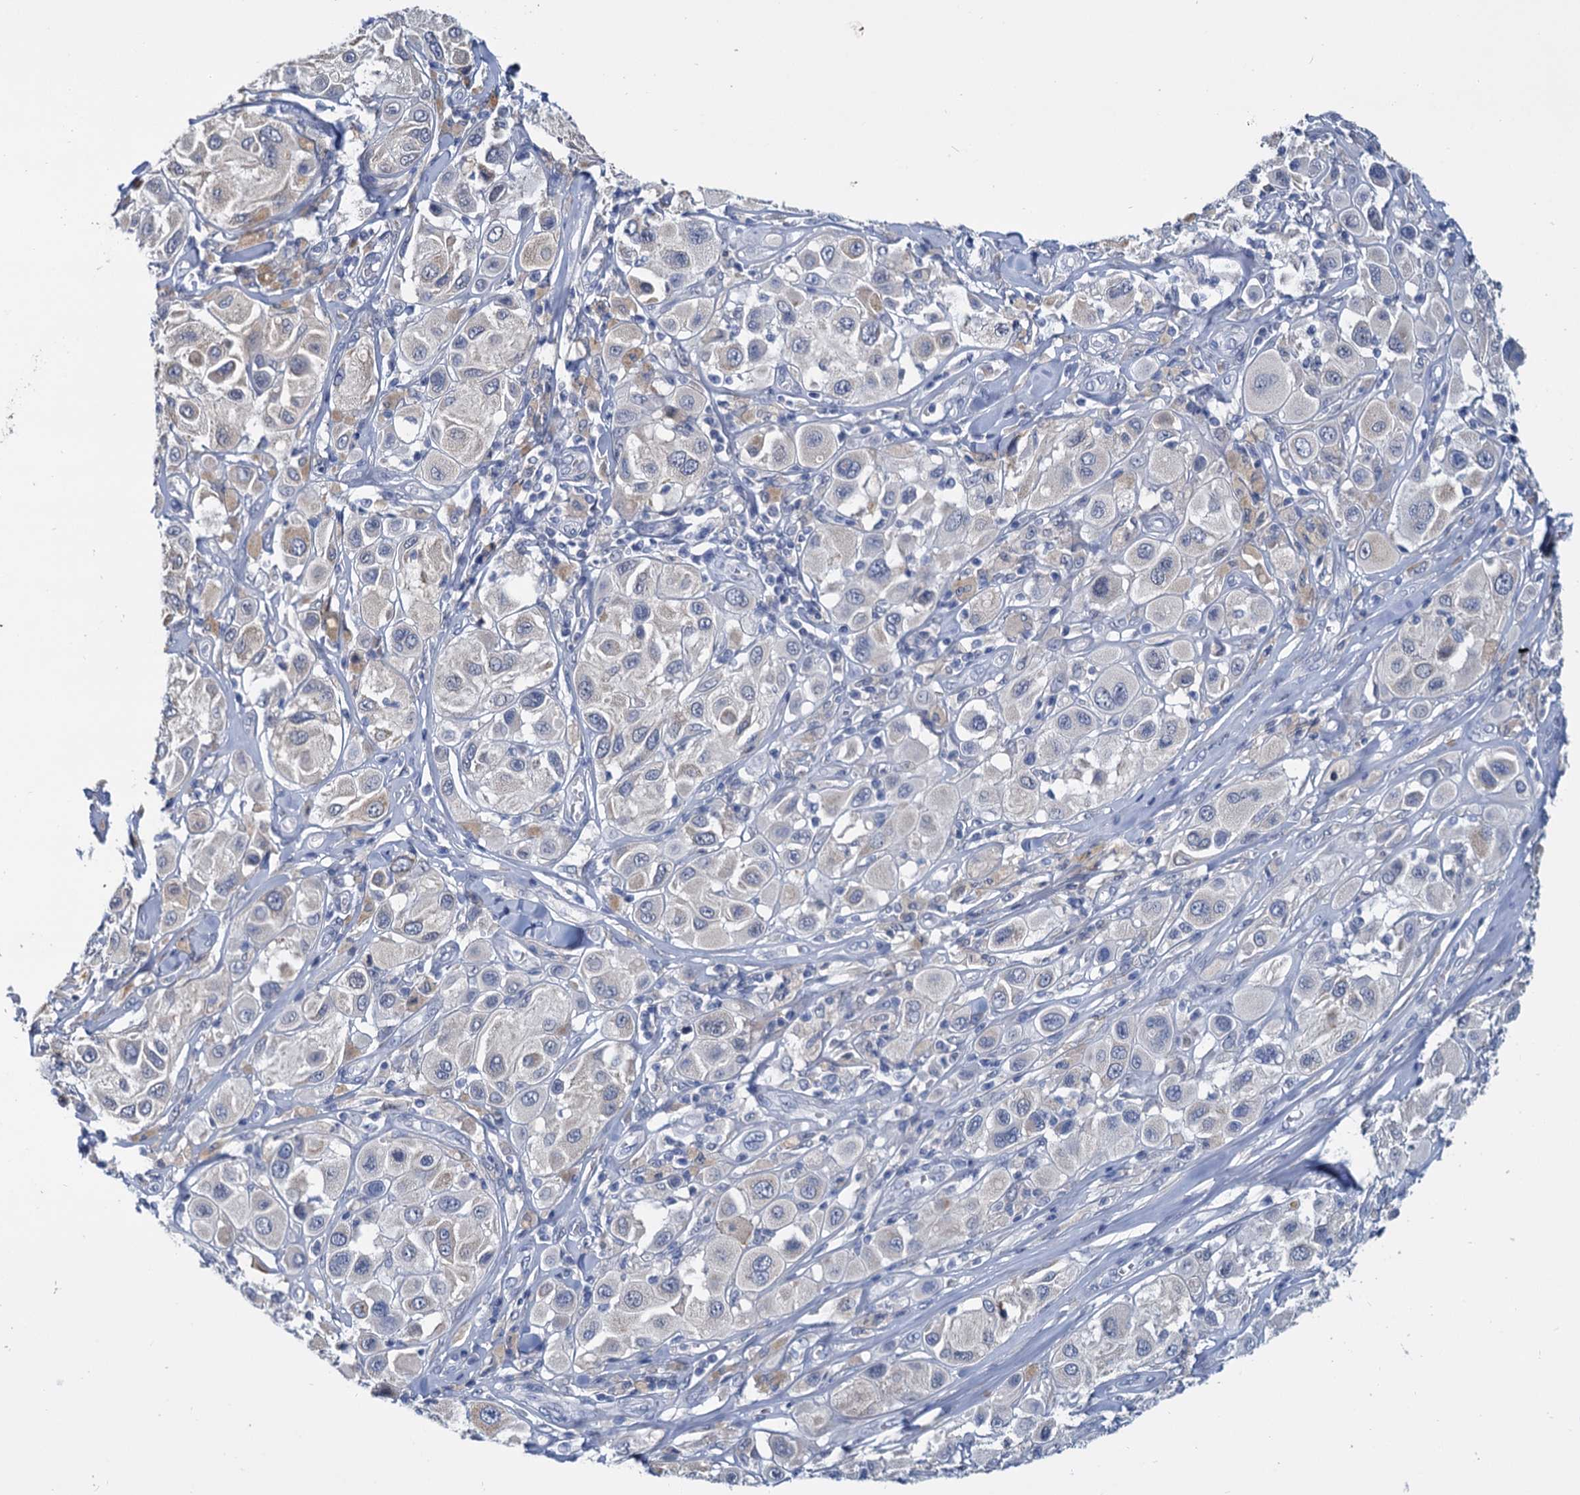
{"staining": {"intensity": "negative", "quantity": "none", "location": "none"}, "tissue": "melanoma", "cell_type": "Tumor cells", "image_type": "cancer", "snomed": [{"axis": "morphology", "description": "Malignant melanoma, Metastatic site"}, {"axis": "topography", "description": "Skin"}], "caption": "Protein analysis of malignant melanoma (metastatic site) exhibits no significant positivity in tumor cells. Brightfield microscopy of immunohistochemistry (IHC) stained with DAB (3,3'-diaminobenzidine) (brown) and hematoxylin (blue), captured at high magnification.", "gene": "ANKRD42", "patient": {"sex": "male", "age": 41}}